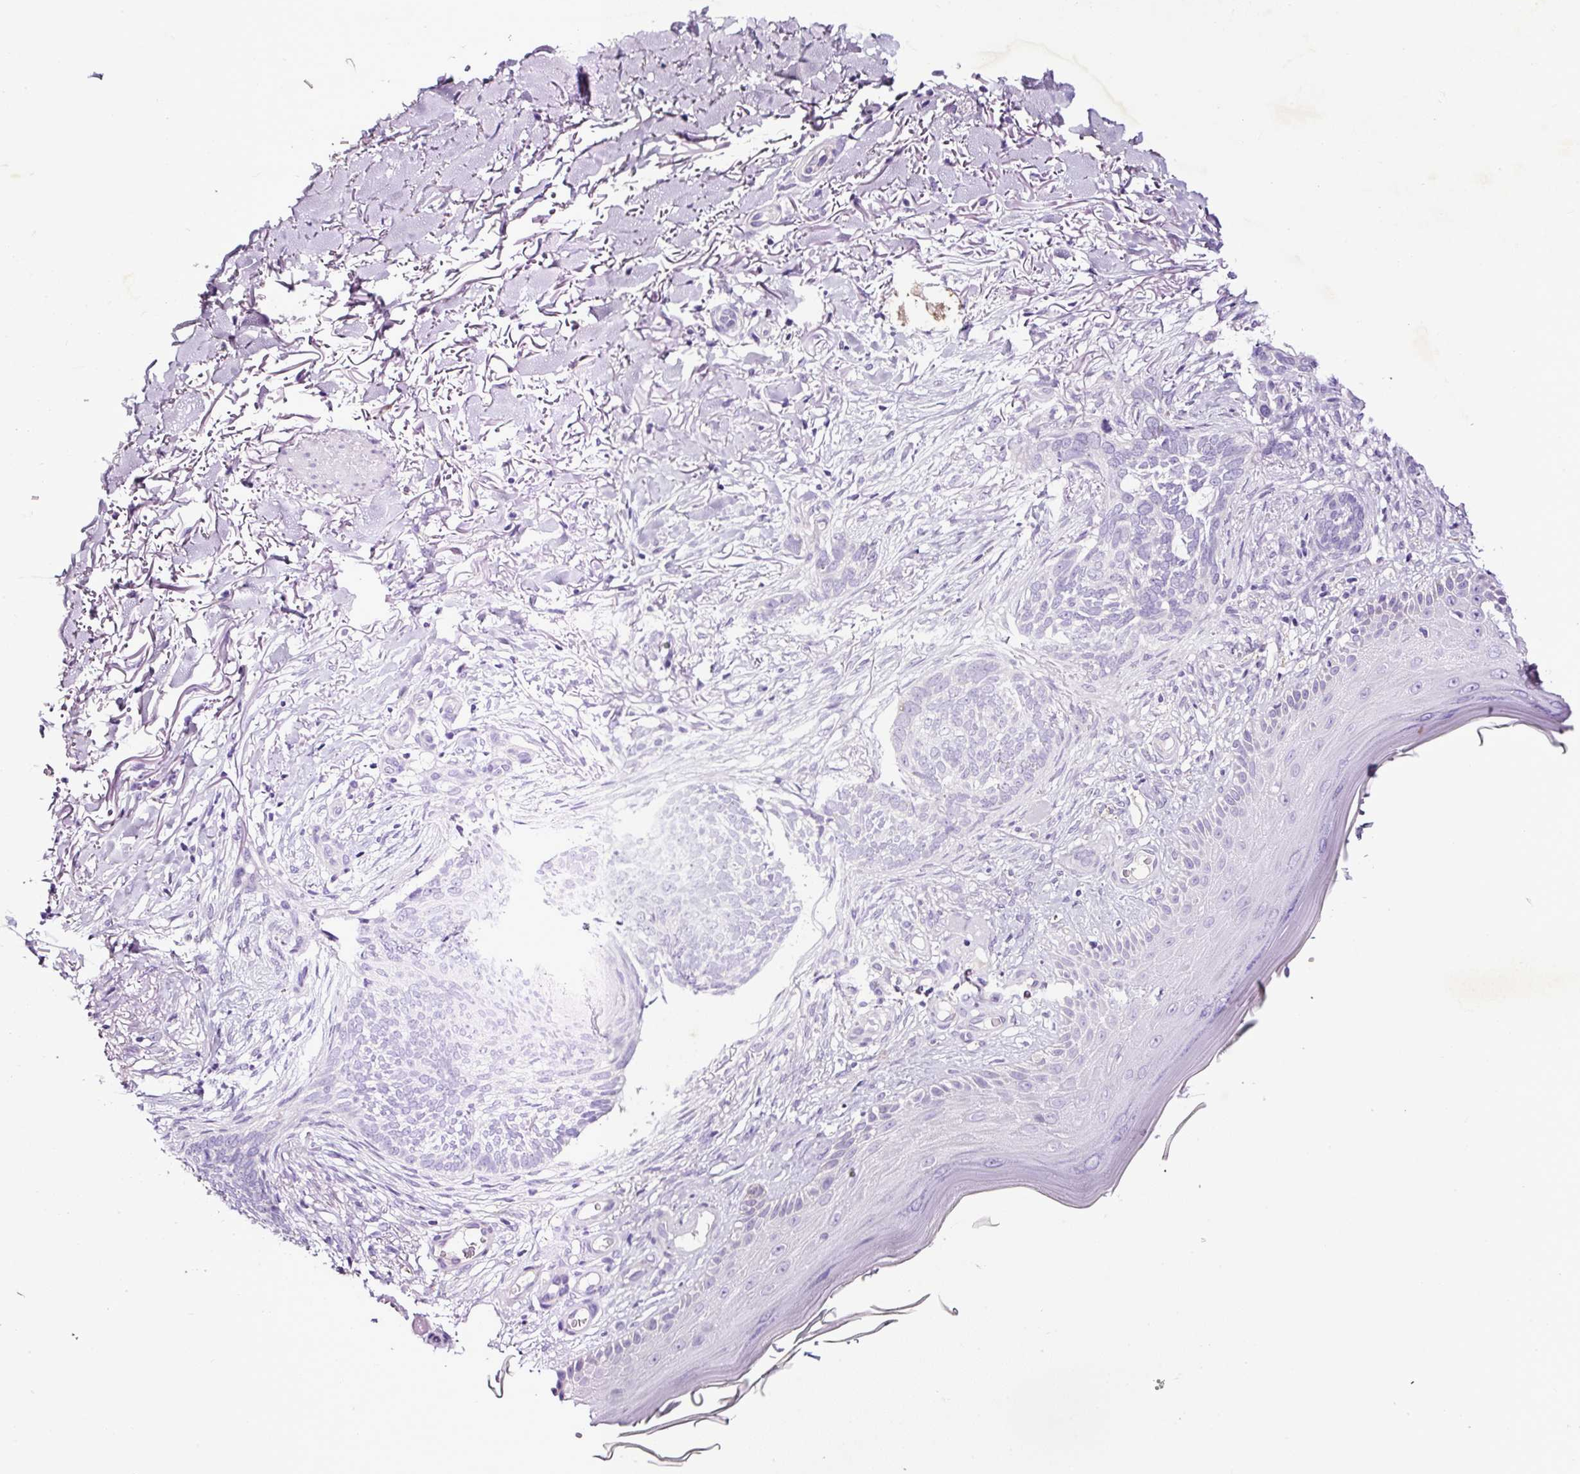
{"staining": {"intensity": "negative", "quantity": "none", "location": "none"}, "tissue": "skin cancer", "cell_type": "Tumor cells", "image_type": "cancer", "snomed": [{"axis": "morphology", "description": "Normal tissue, NOS"}, {"axis": "morphology", "description": "Basal cell carcinoma"}, {"axis": "topography", "description": "Skin"}], "caption": "Immunohistochemistry histopathology image of neoplastic tissue: skin cancer (basal cell carcinoma) stained with DAB (3,3'-diaminobenzidine) shows no significant protein expression in tumor cells. (DAB (3,3'-diaminobenzidine) immunohistochemistry (IHC) visualized using brightfield microscopy, high magnification).", "gene": "SP8", "patient": {"sex": "female", "age": 67}}